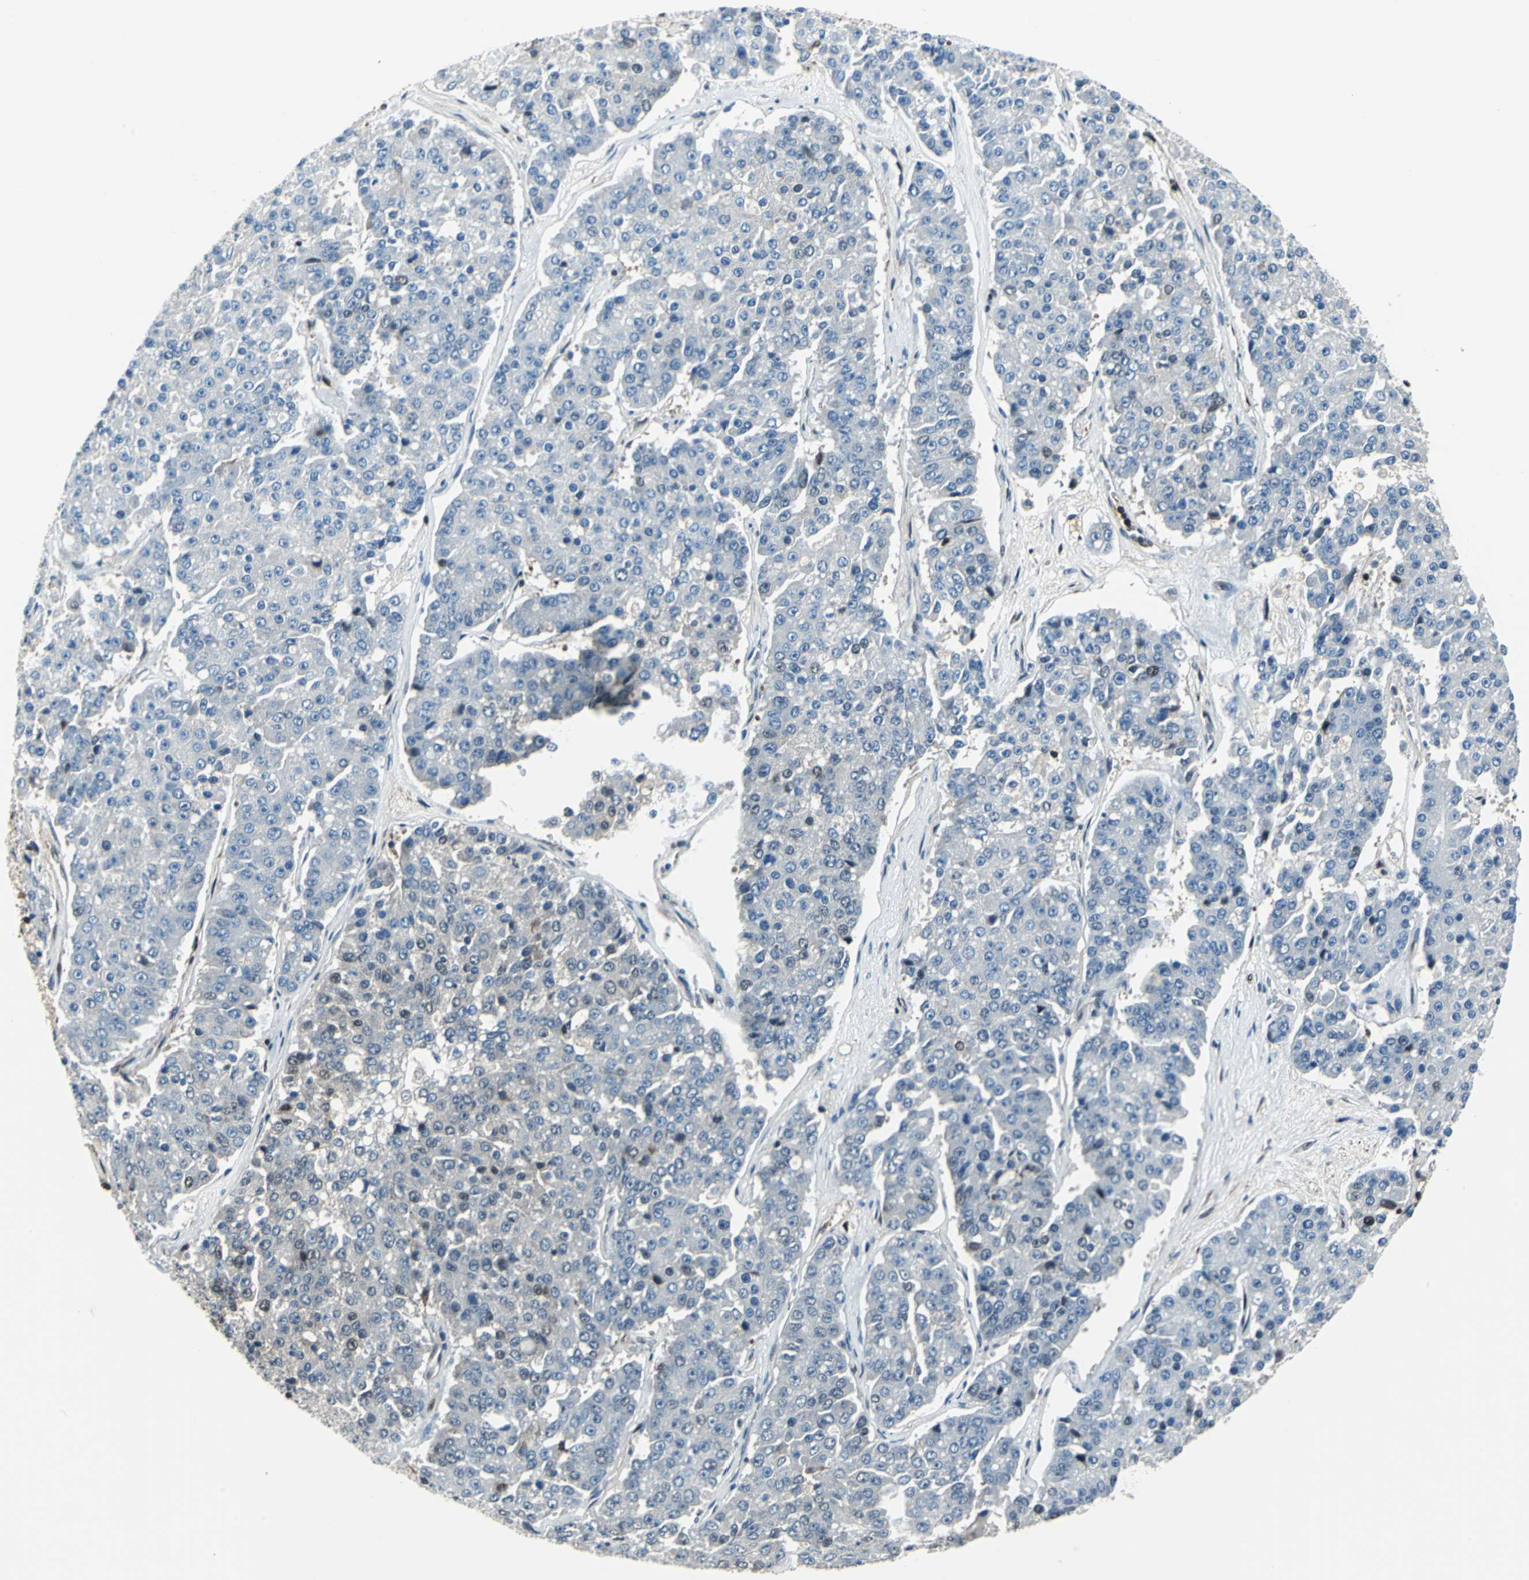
{"staining": {"intensity": "negative", "quantity": "none", "location": "none"}, "tissue": "pancreatic cancer", "cell_type": "Tumor cells", "image_type": "cancer", "snomed": [{"axis": "morphology", "description": "Adenocarcinoma, NOS"}, {"axis": "topography", "description": "Pancreas"}], "caption": "Pancreatic cancer was stained to show a protein in brown. There is no significant positivity in tumor cells.", "gene": "PSME1", "patient": {"sex": "male", "age": 50}}